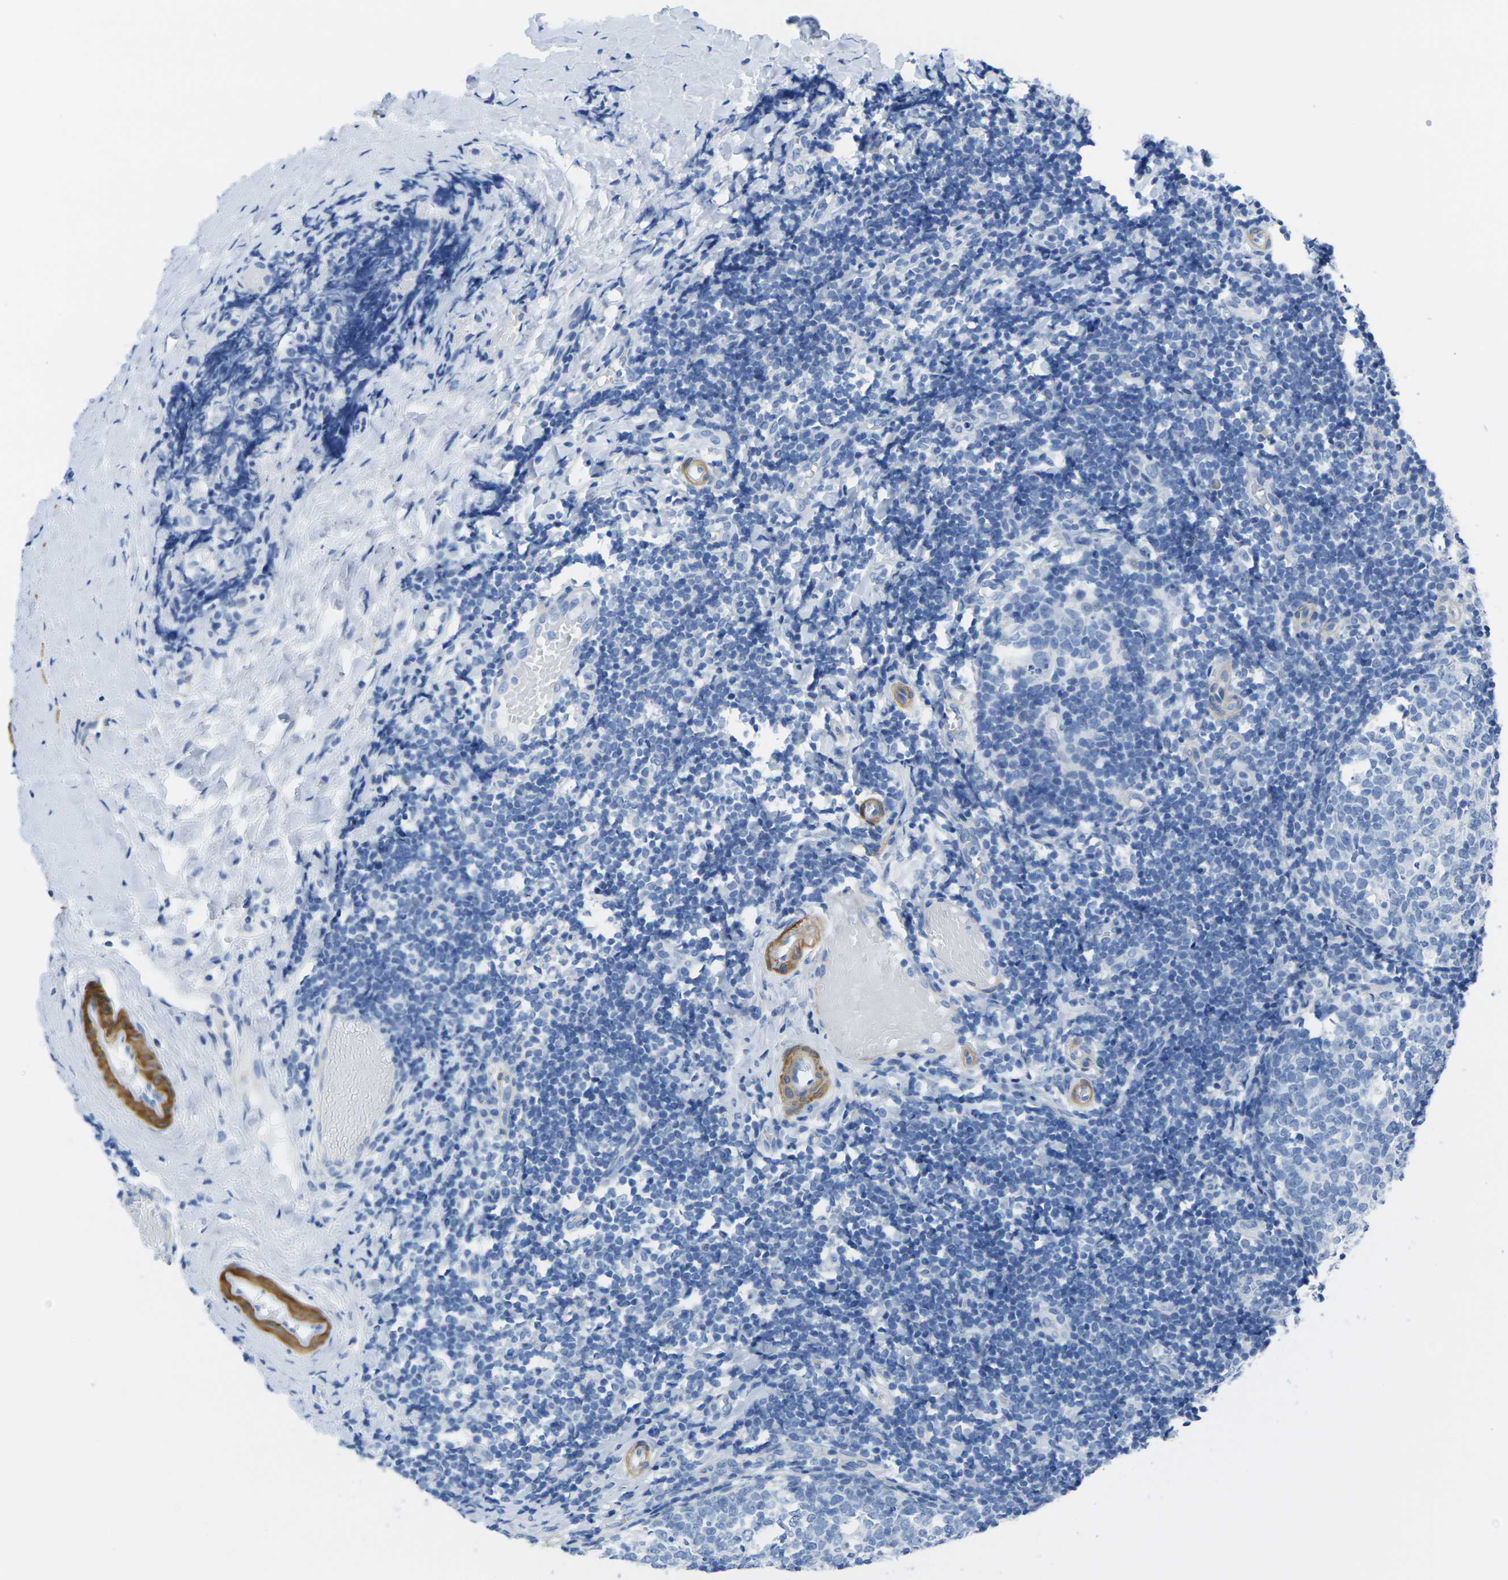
{"staining": {"intensity": "negative", "quantity": "none", "location": "none"}, "tissue": "tonsil", "cell_type": "Germinal center cells", "image_type": "normal", "snomed": [{"axis": "morphology", "description": "Normal tissue, NOS"}, {"axis": "topography", "description": "Tonsil"}], "caption": "This is an immunohistochemistry (IHC) photomicrograph of benign human tonsil. There is no expression in germinal center cells.", "gene": "CNN1", "patient": {"sex": "female", "age": 19}}